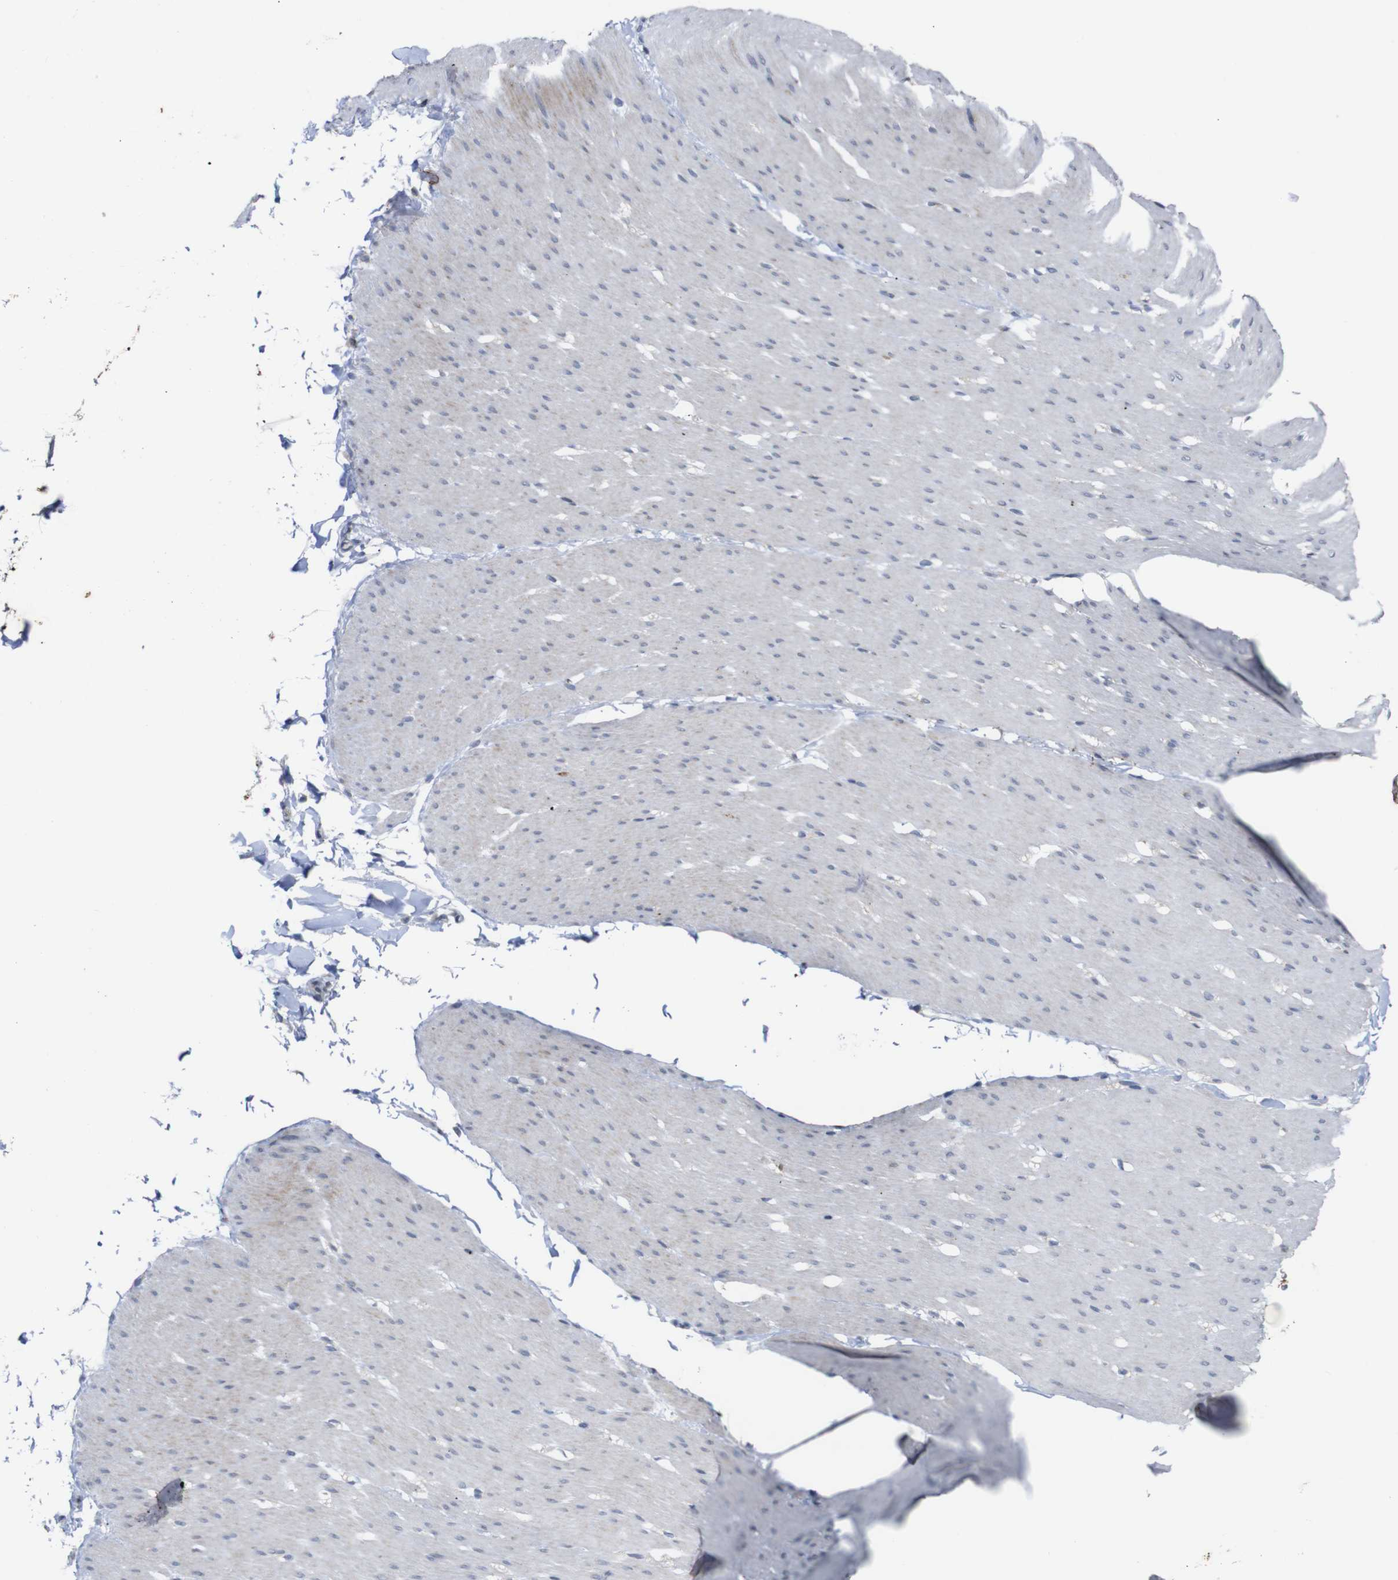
{"staining": {"intensity": "moderate", "quantity": "25%-75%", "location": "cytoplasmic/membranous"}, "tissue": "smooth muscle", "cell_type": "Smooth muscle cells", "image_type": "normal", "snomed": [{"axis": "morphology", "description": "Normal tissue, NOS"}, {"axis": "topography", "description": "Smooth muscle"}, {"axis": "topography", "description": "Colon"}], "caption": "Protein analysis of benign smooth muscle reveals moderate cytoplasmic/membranous staining in about 25%-75% of smooth muscle cells.", "gene": "ATP7B", "patient": {"sex": "male", "age": 67}}